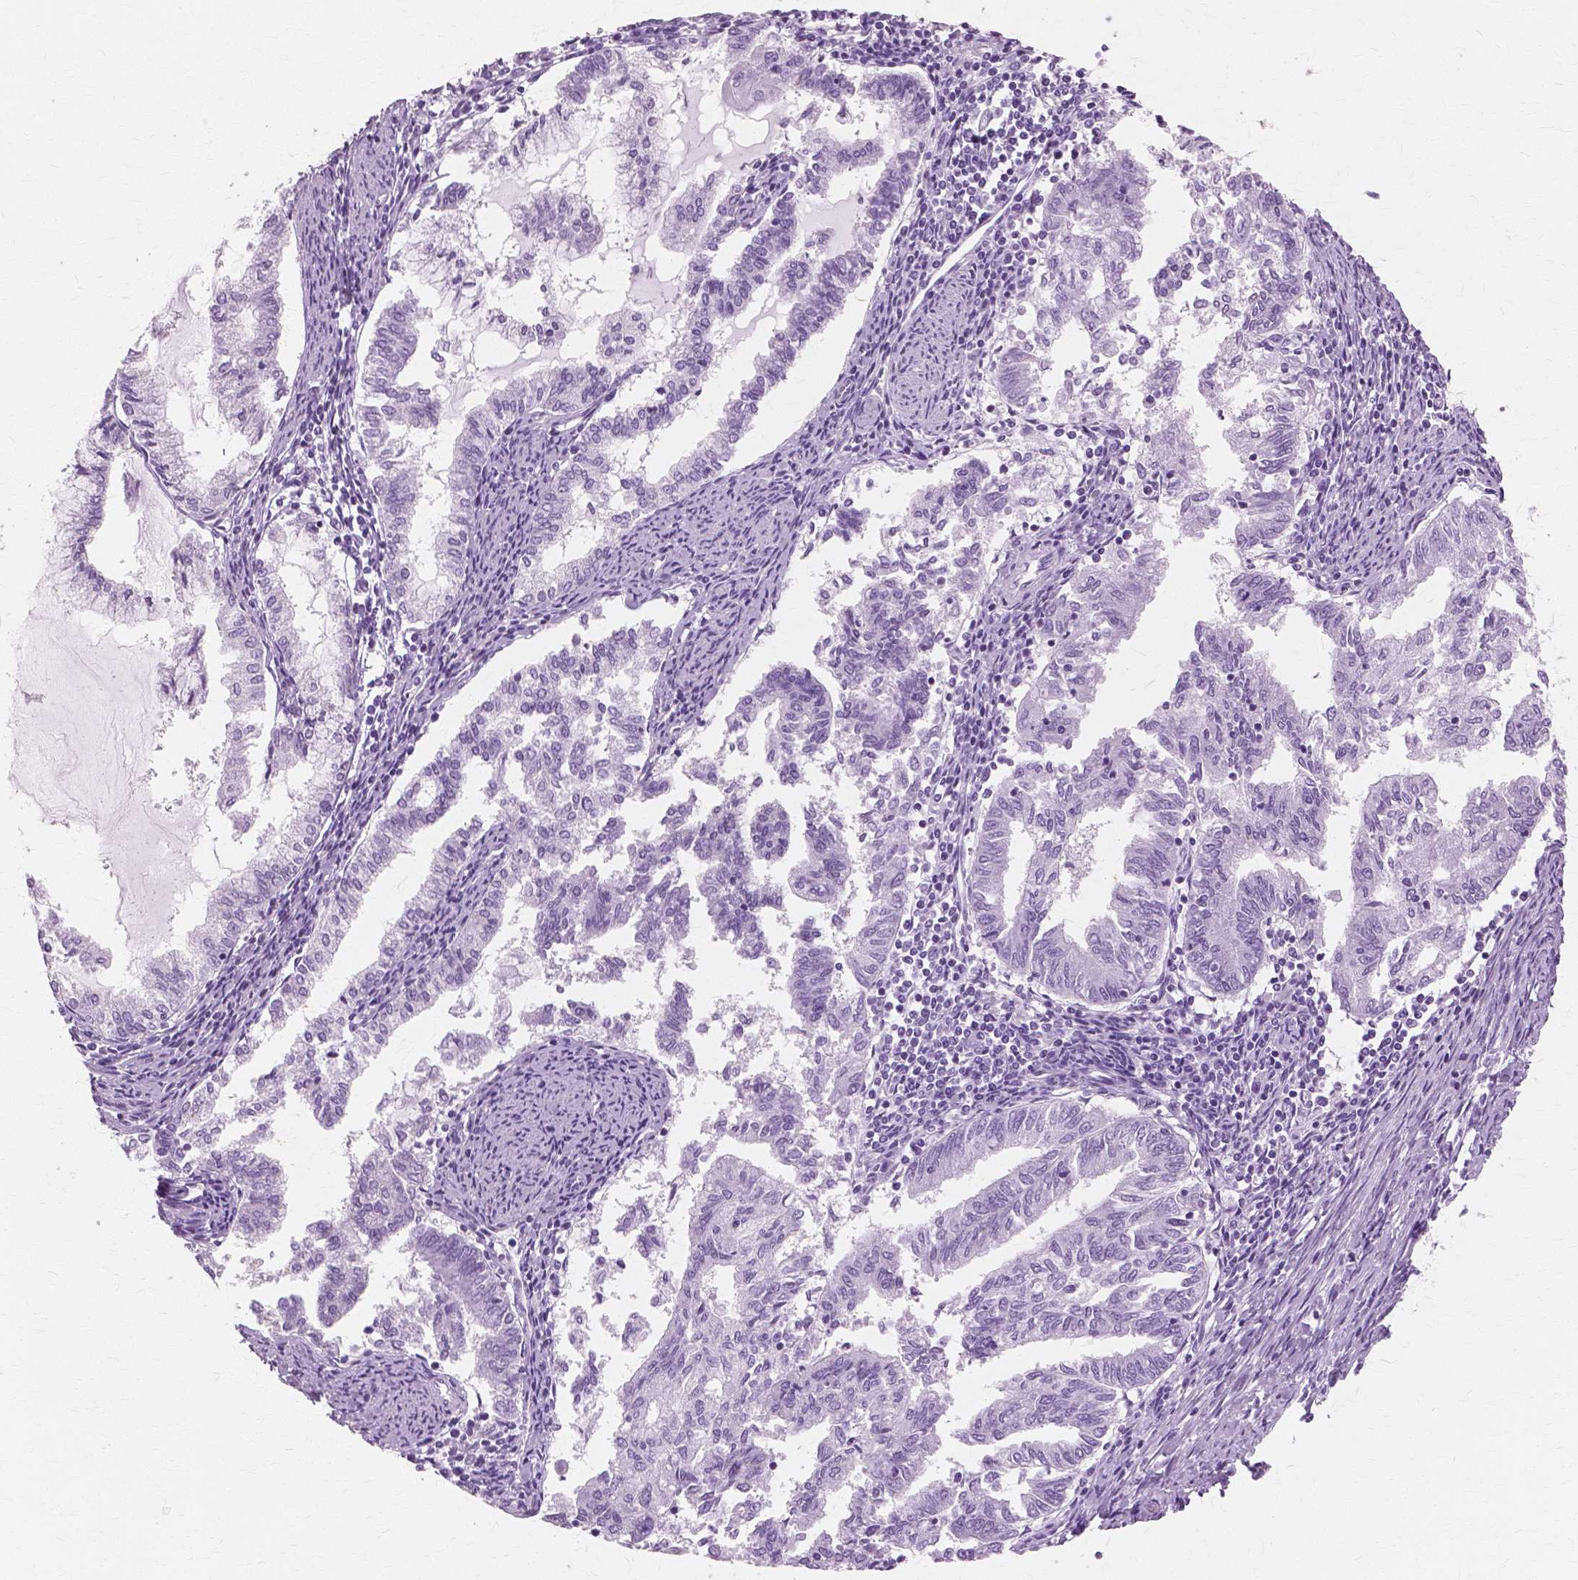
{"staining": {"intensity": "negative", "quantity": "none", "location": "none"}, "tissue": "endometrial cancer", "cell_type": "Tumor cells", "image_type": "cancer", "snomed": [{"axis": "morphology", "description": "Adenocarcinoma, NOS"}, {"axis": "topography", "description": "Endometrium"}], "caption": "The photomicrograph shows no staining of tumor cells in endometrial cancer.", "gene": "SFTPD", "patient": {"sex": "female", "age": 79}}